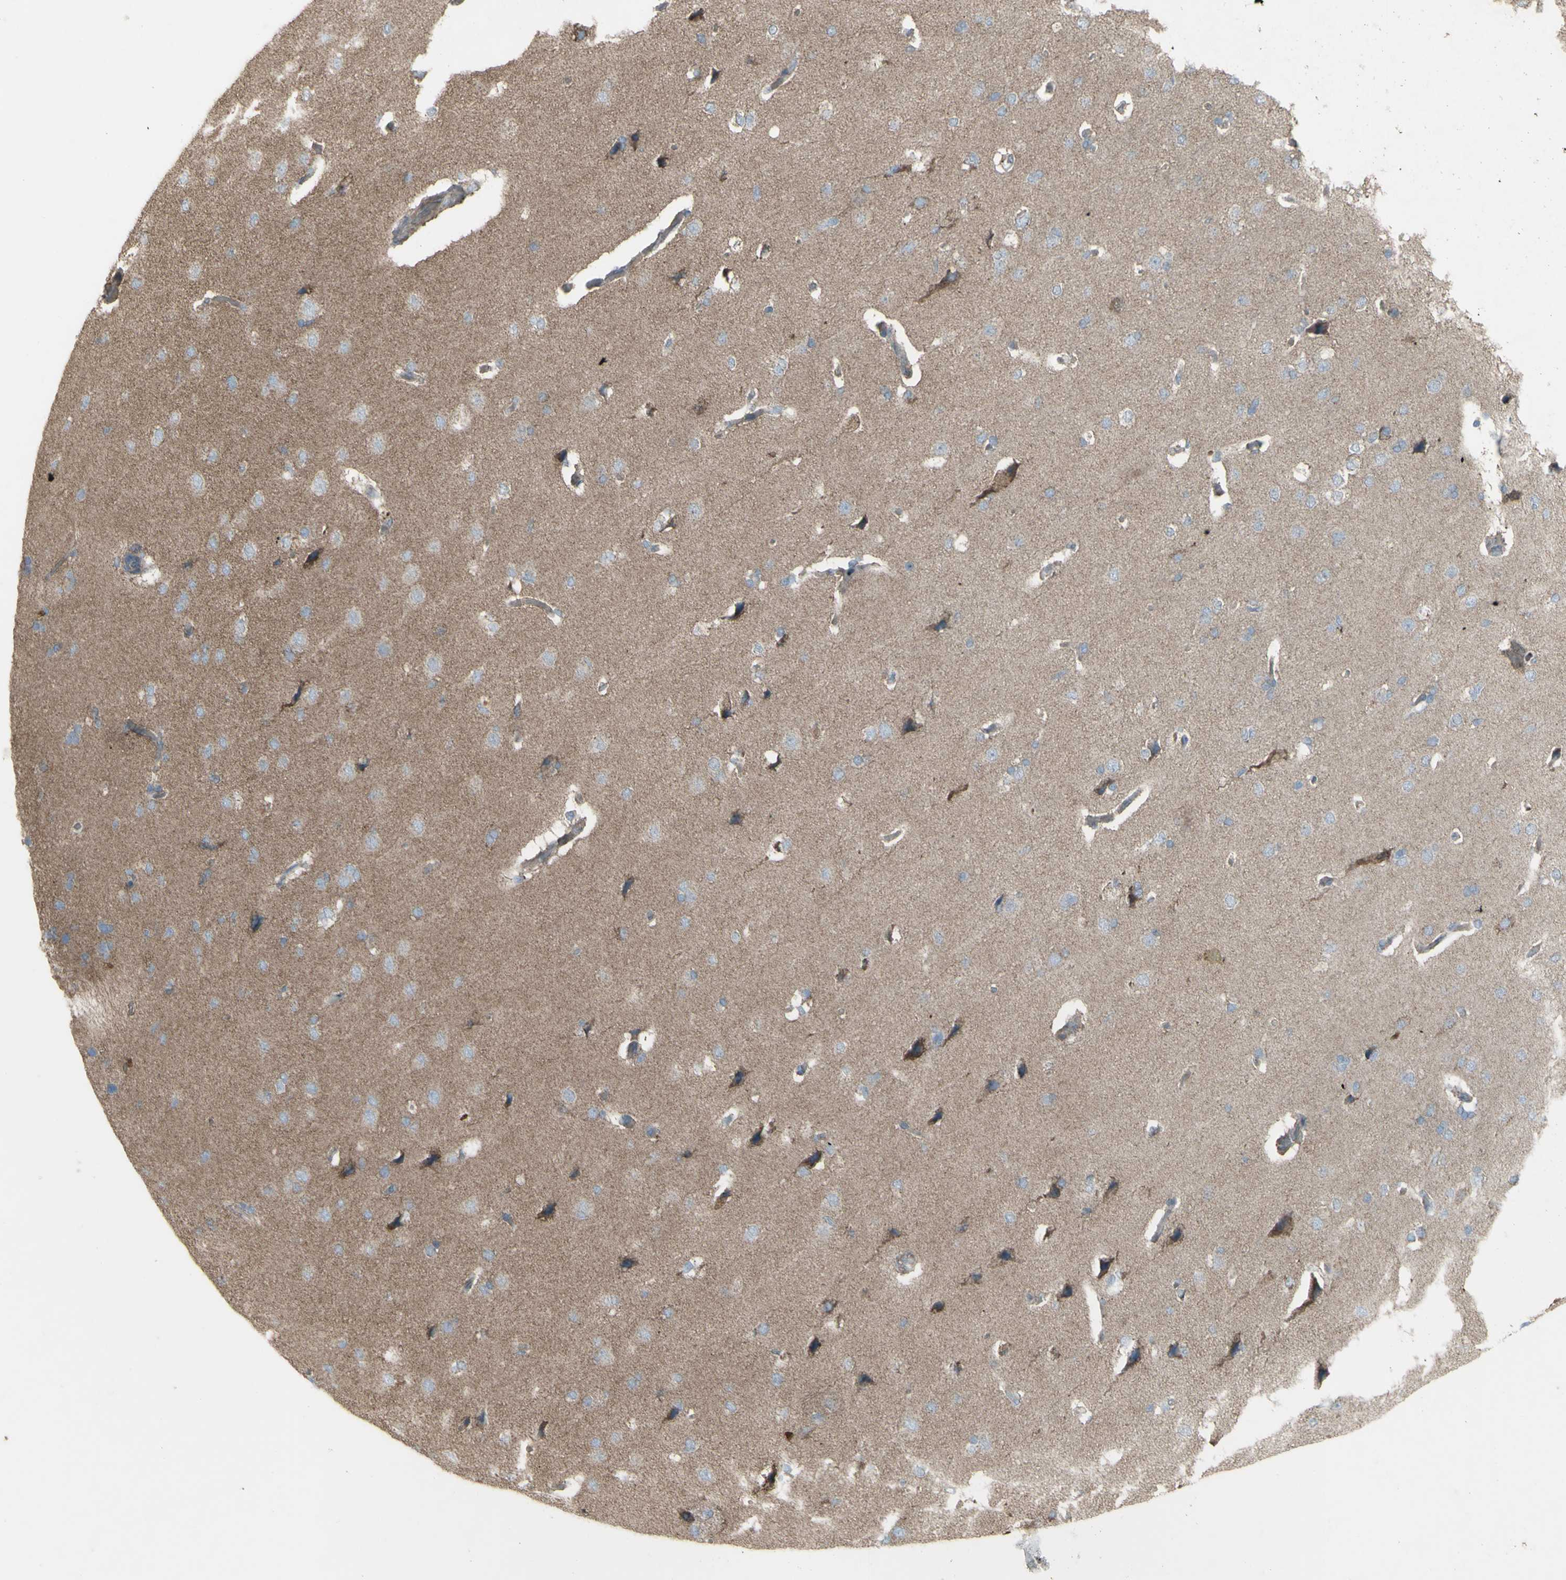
{"staining": {"intensity": "weak", "quantity": "<25%", "location": "cytoplasmic/membranous"}, "tissue": "cerebral cortex", "cell_type": "Endothelial cells", "image_type": "normal", "snomed": [{"axis": "morphology", "description": "Normal tissue, NOS"}, {"axis": "topography", "description": "Cerebral cortex"}], "caption": "Human cerebral cortex stained for a protein using IHC shows no expression in endothelial cells.", "gene": "SHC1", "patient": {"sex": "male", "age": 62}}